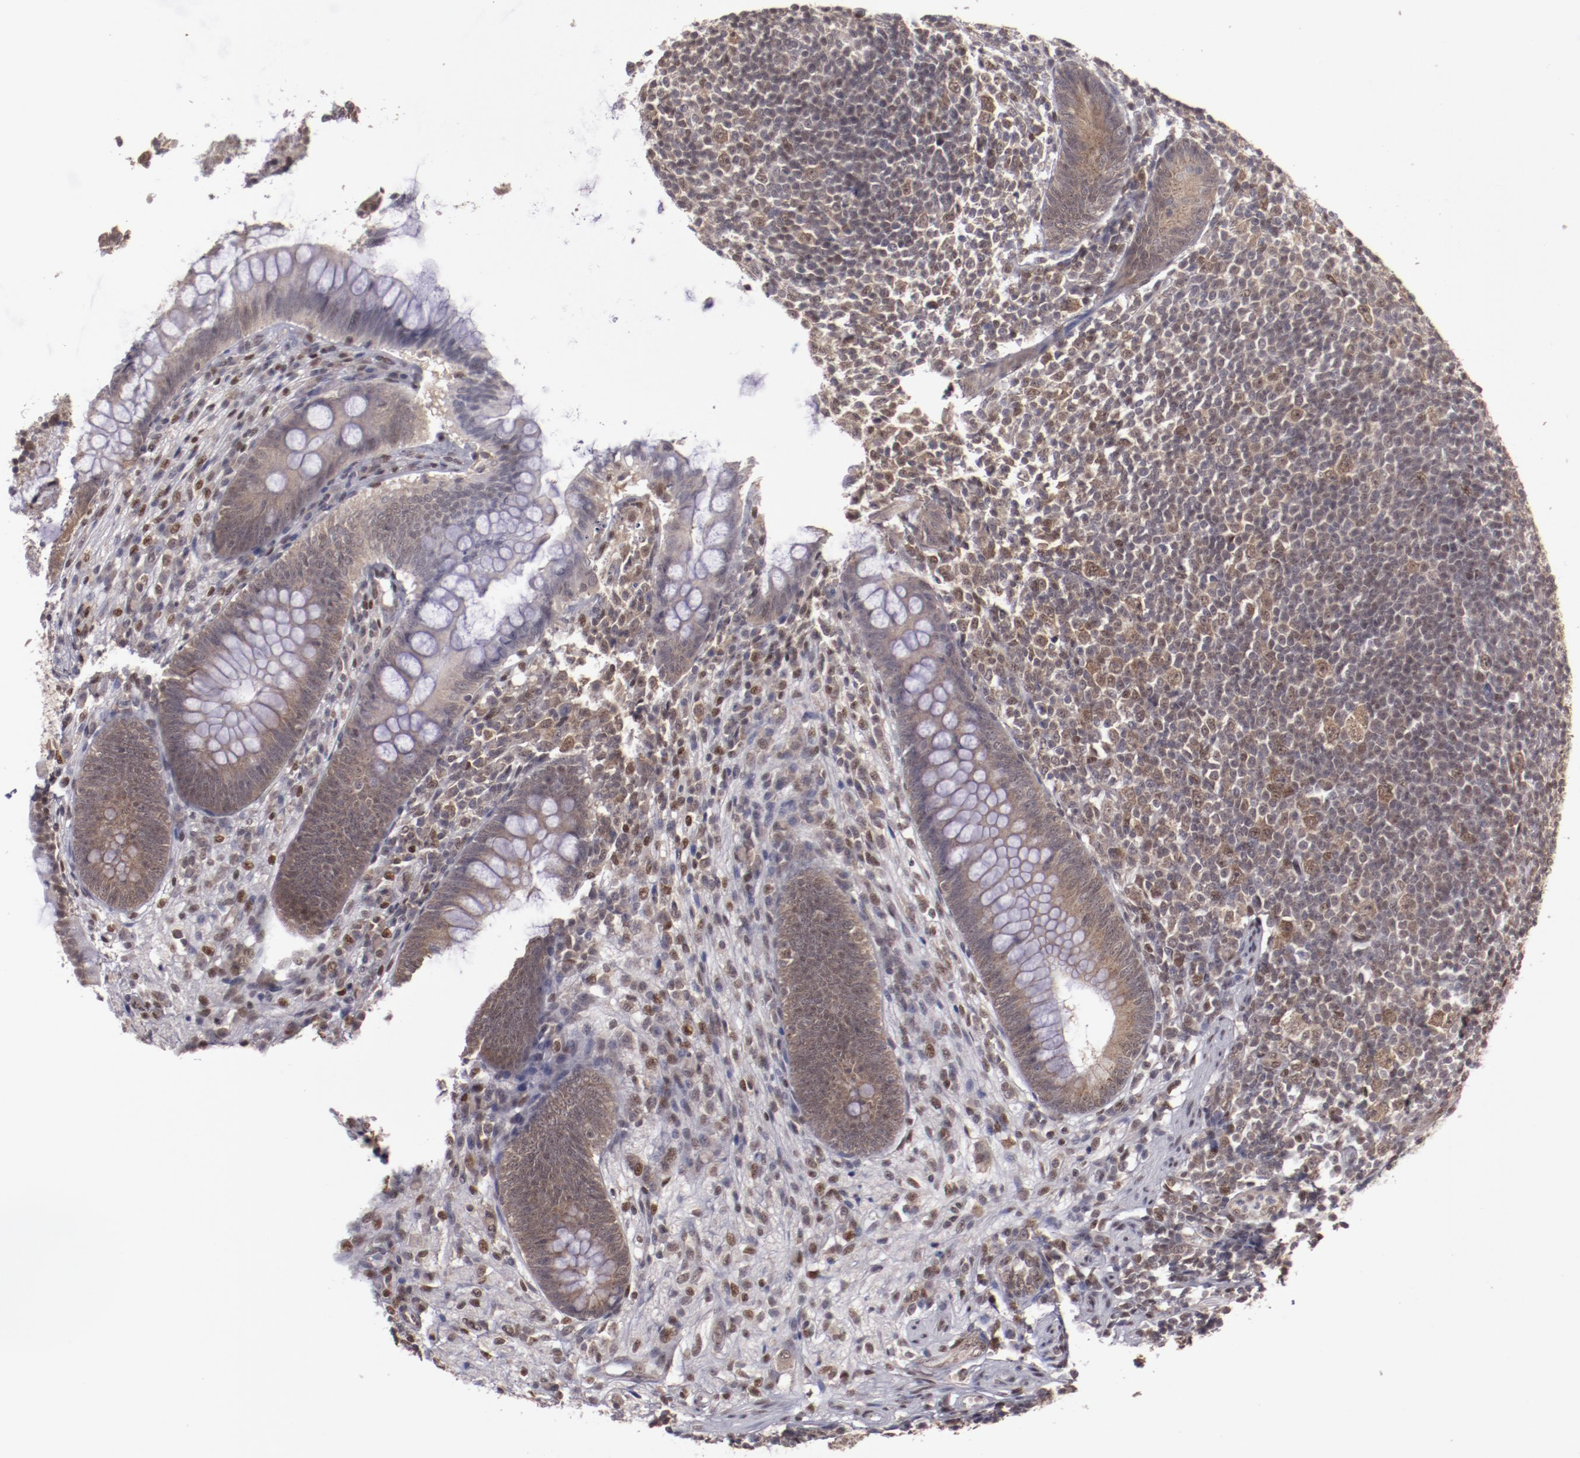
{"staining": {"intensity": "weak", "quantity": ">75%", "location": "cytoplasmic/membranous"}, "tissue": "appendix", "cell_type": "Glandular cells", "image_type": "normal", "snomed": [{"axis": "morphology", "description": "Normal tissue, NOS"}, {"axis": "topography", "description": "Appendix"}], "caption": "Immunohistochemical staining of unremarkable appendix demonstrates low levels of weak cytoplasmic/membranous staining in approximately >75% of glandular cells.", "gene": "ARNT", "patient": {"sex": "female", "age": 66}}